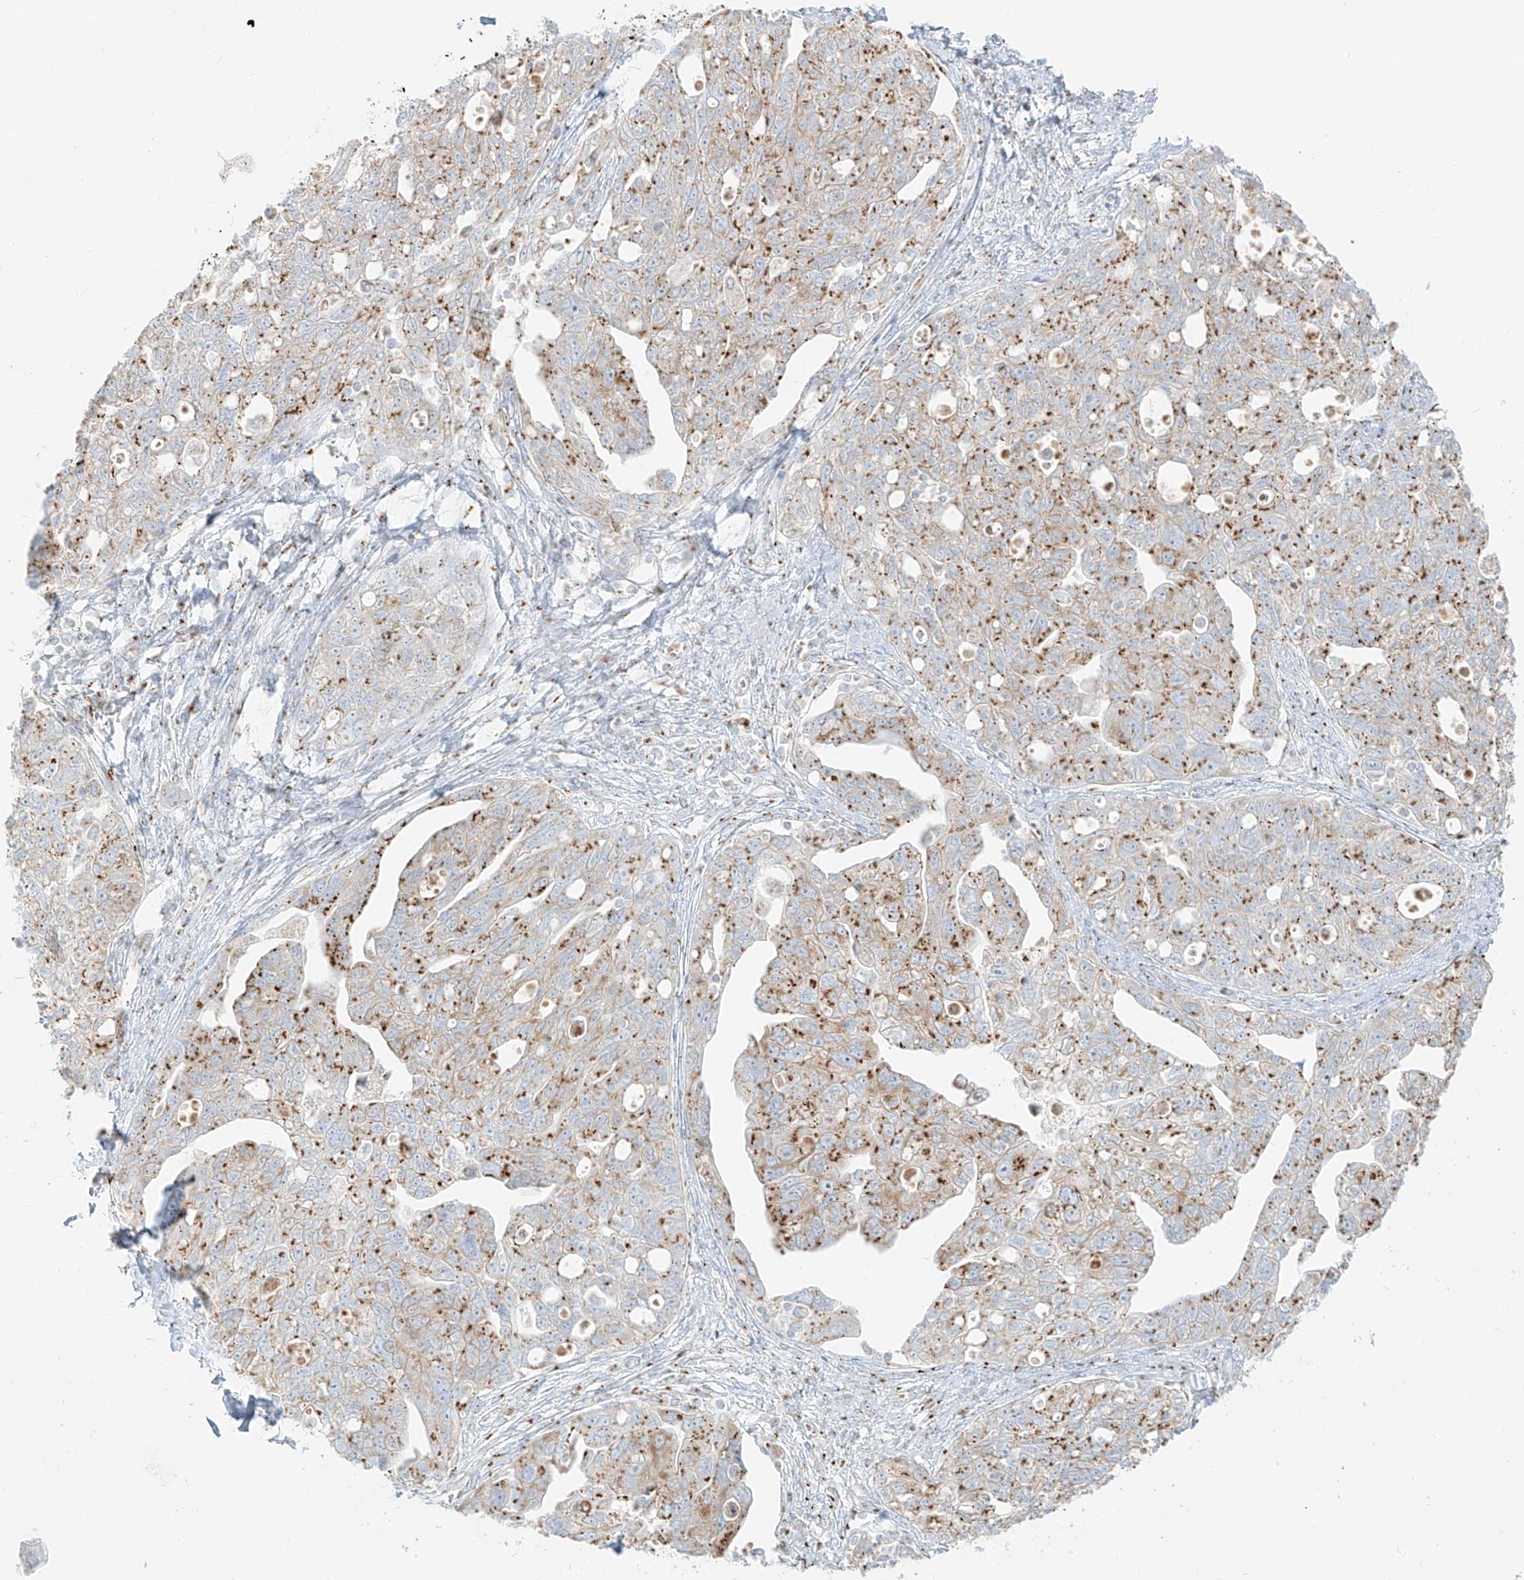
{"staining": {"intensity": "moderate", "quantity": ">75%", "location": "cytoplasmic/membranous"}, "tissue": "ovarian cancer", "cell_type": "Tumor cells", "image_type": "cancer", "snomed": [{"axis": "morphology", "description": "Carcinoma, NOS"}, {"axis": "morphology", "description": "Cystadenocarcinoma, serous, NOS"}, {"axis": "topography", "description": "Ovary"}], "caption": "Immunohistochemistry (IHC) photomicrograph of ovarian carcinoma stained for a protein (brown), which demonstrates medium levels of moderate cytoplasmic/membranous expression in about >75% of tumor cells.", "gene": "TMEM87B", "patient": {"sex": "female", "age": 69}}